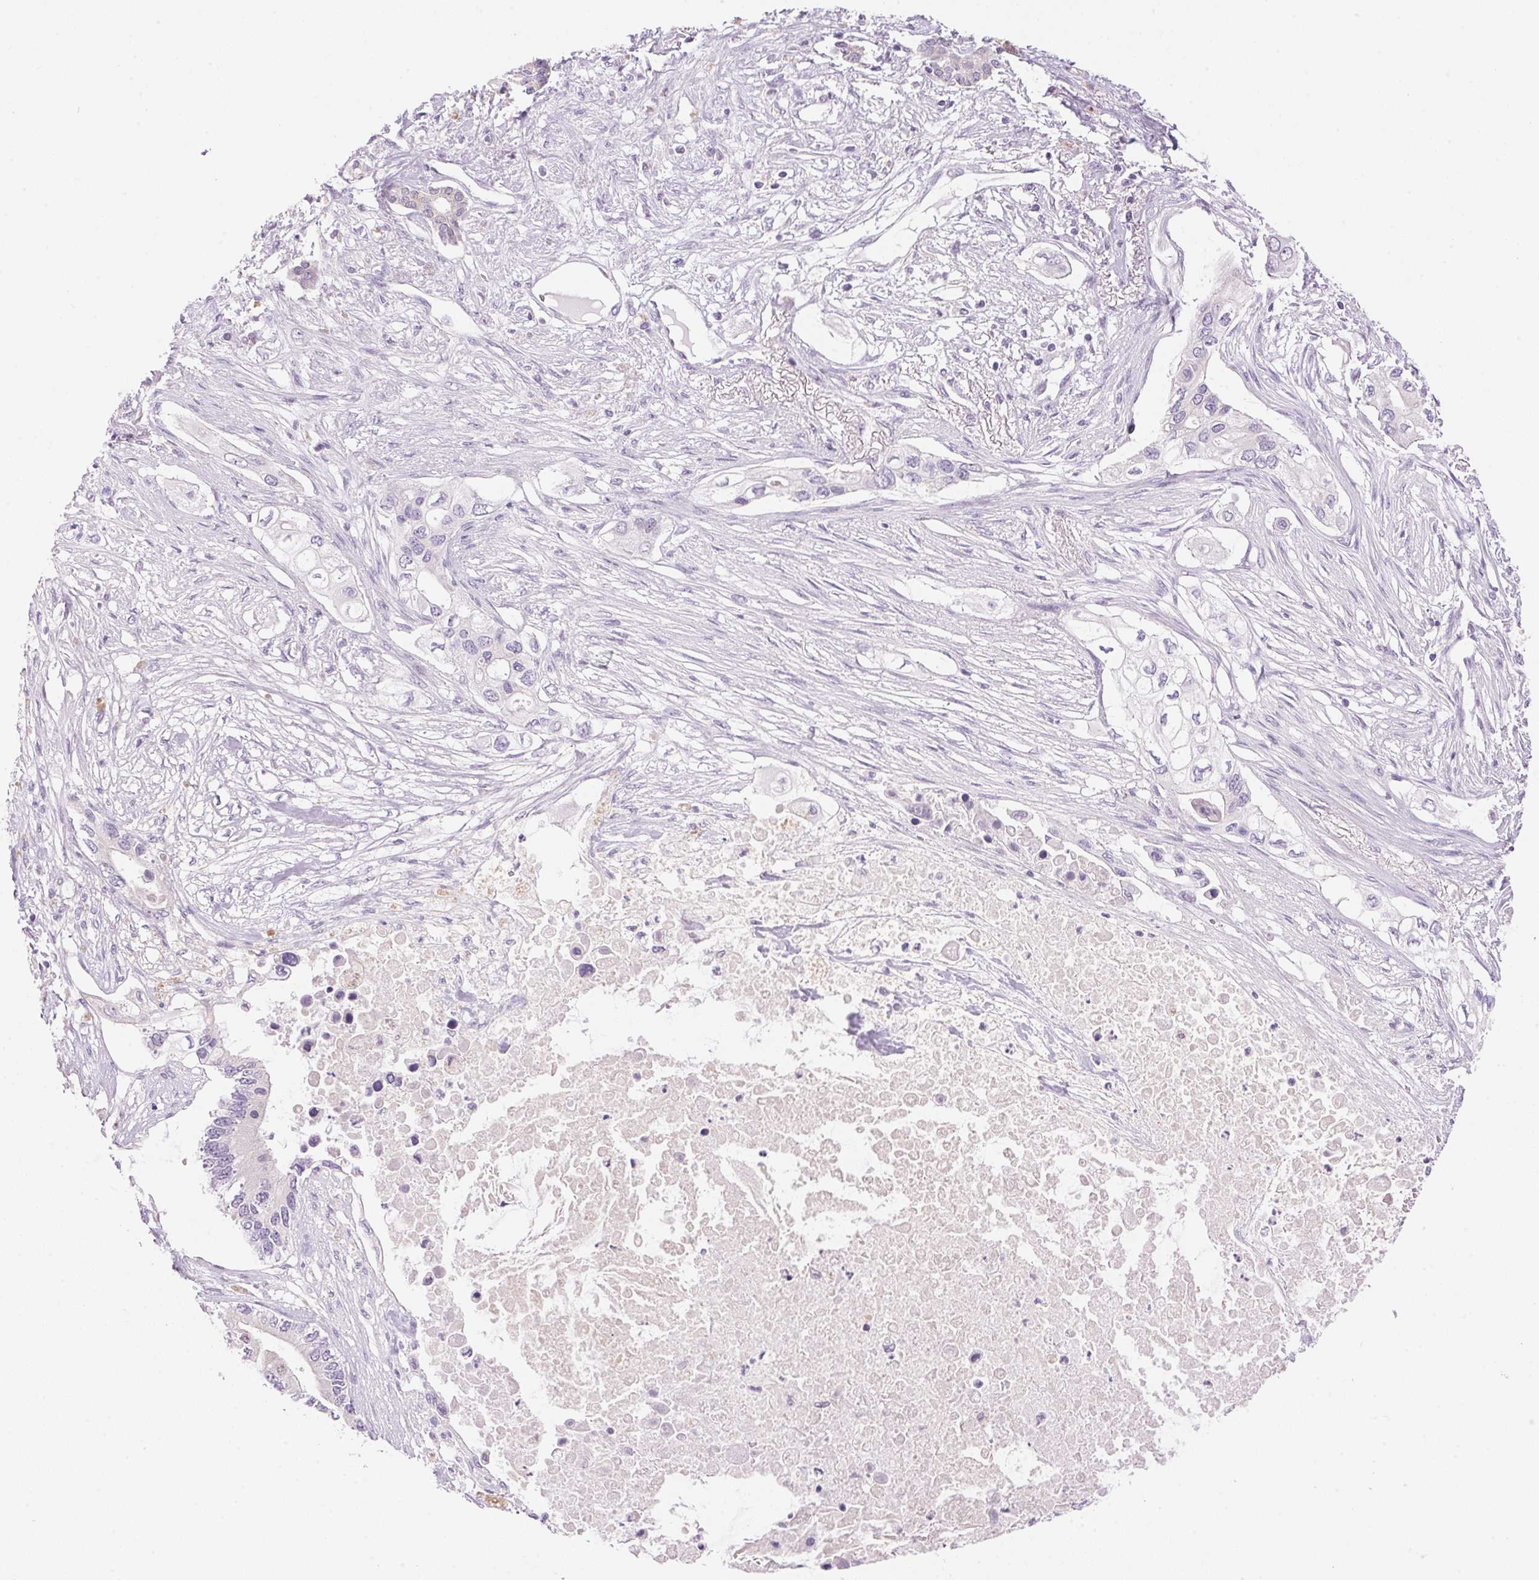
{"staining": {"intensity": "negative", "quantity": "none", "location": "none"}, "tissue": "pancreatic cancer", "cell_type": "Tumor cells", "image_type": "cancer", "snomed": [{"axis": "morphology", "description": "Adenocarcinoma, NOS"}, {"axis": "topography", "description": "Pancreas"}], "caption": "The histopathology image shows no staining of tumor cells in pancreatic adenocarcinoma. The staining is performed using DAB (3,3'-diaminobenzidine) brown chromogen with nuclei counter-stained in using hematoxylin.", "gene": "HSD17B2", "patient": {"sex": "female", "age": 63}}